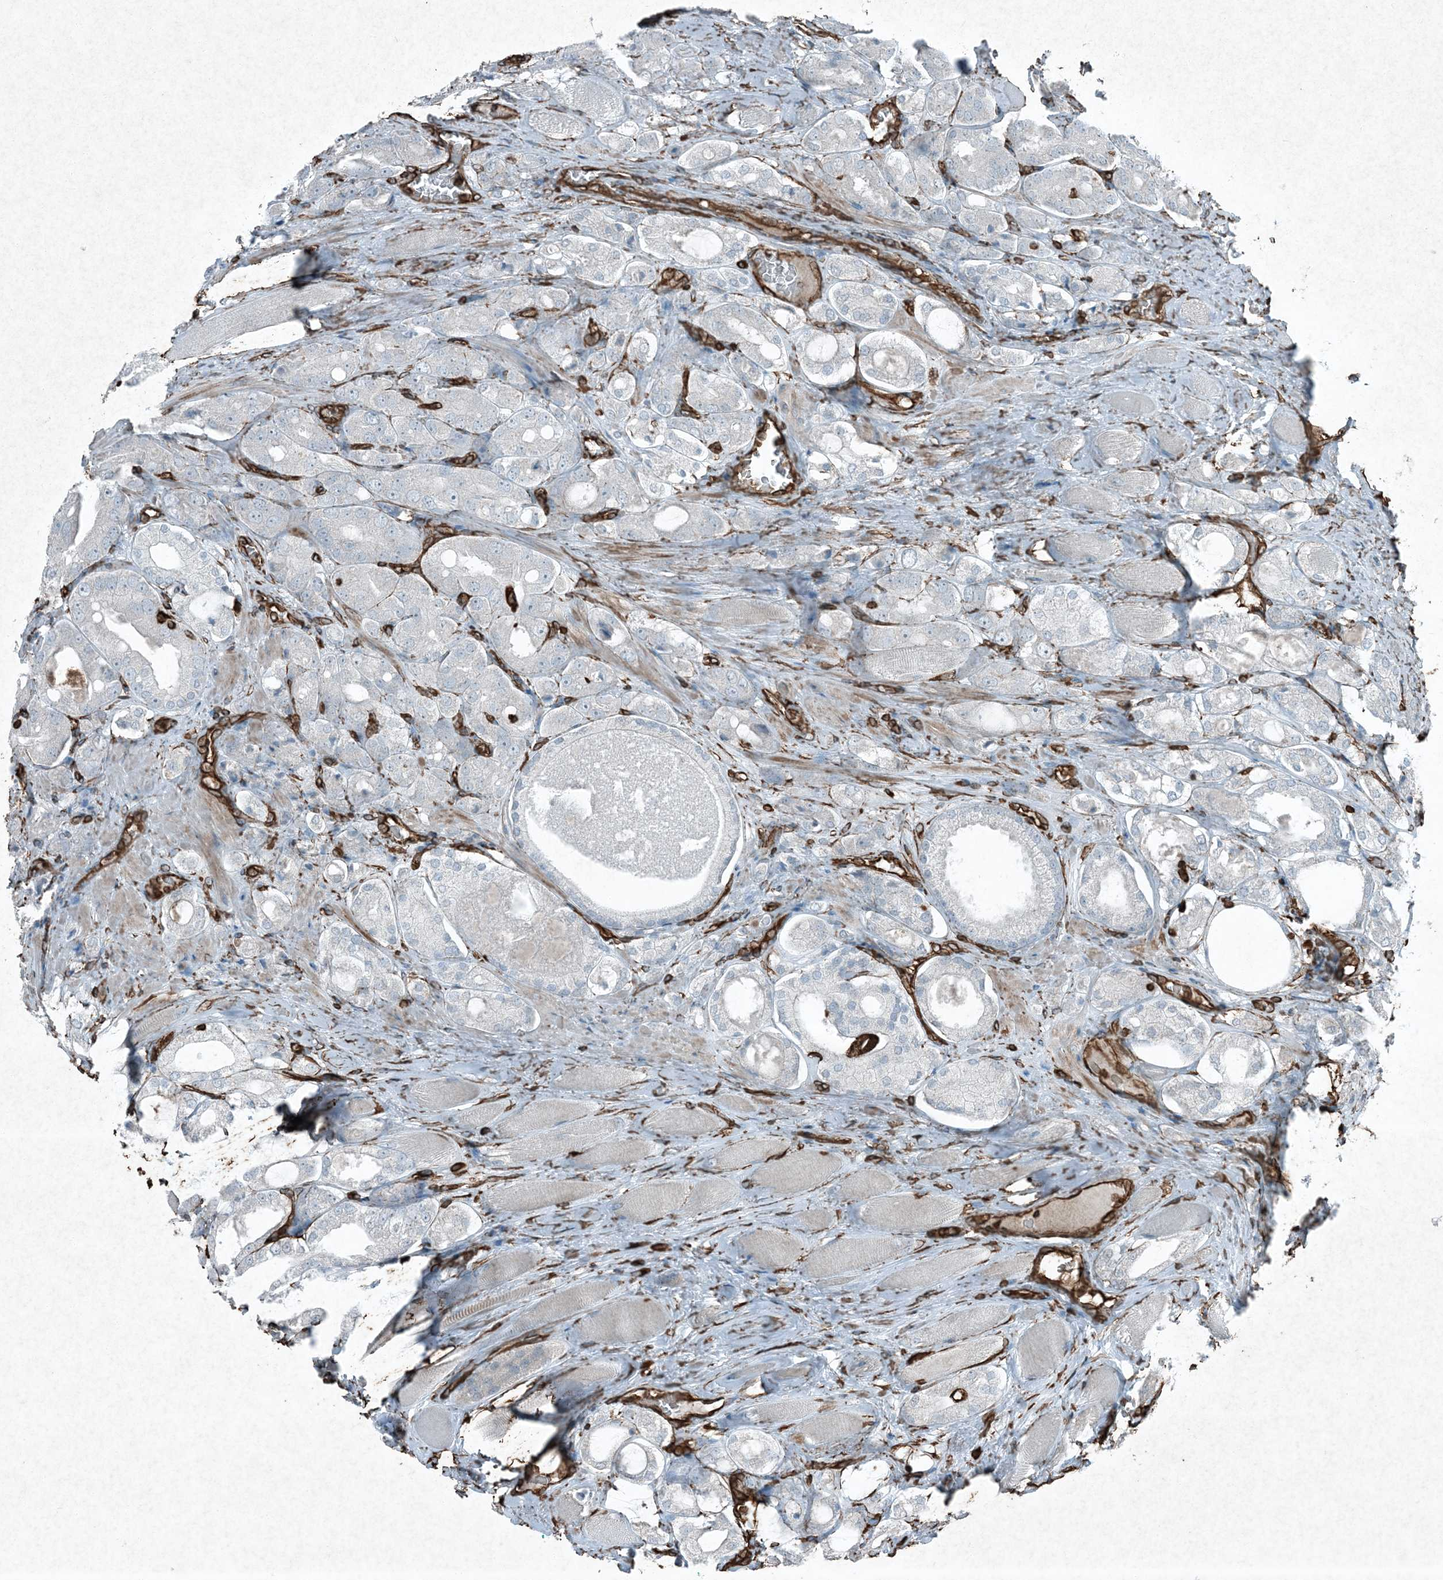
{"staining": {"intensity": "negative", "quantity": "none", "location": "none"}, "tissue": "prostate cancer", "cell_type": "Tumor cells", "image_type": "cancer", "snomed": [{"axis": "morphology", "description": "Adenocarcinoma, High grade"}, {"axis": "topography", "description": "Prostate"}], "caption": "High magnification brightfield microscopy of prostate cancer (high-grade adenocarcinoma) stained with DAB (brown) and counterstained with hematoxylin (blue): tumor cells show no significant expression.", "gene": "RYK", "patient": {"sex": "male", "age": 65}}